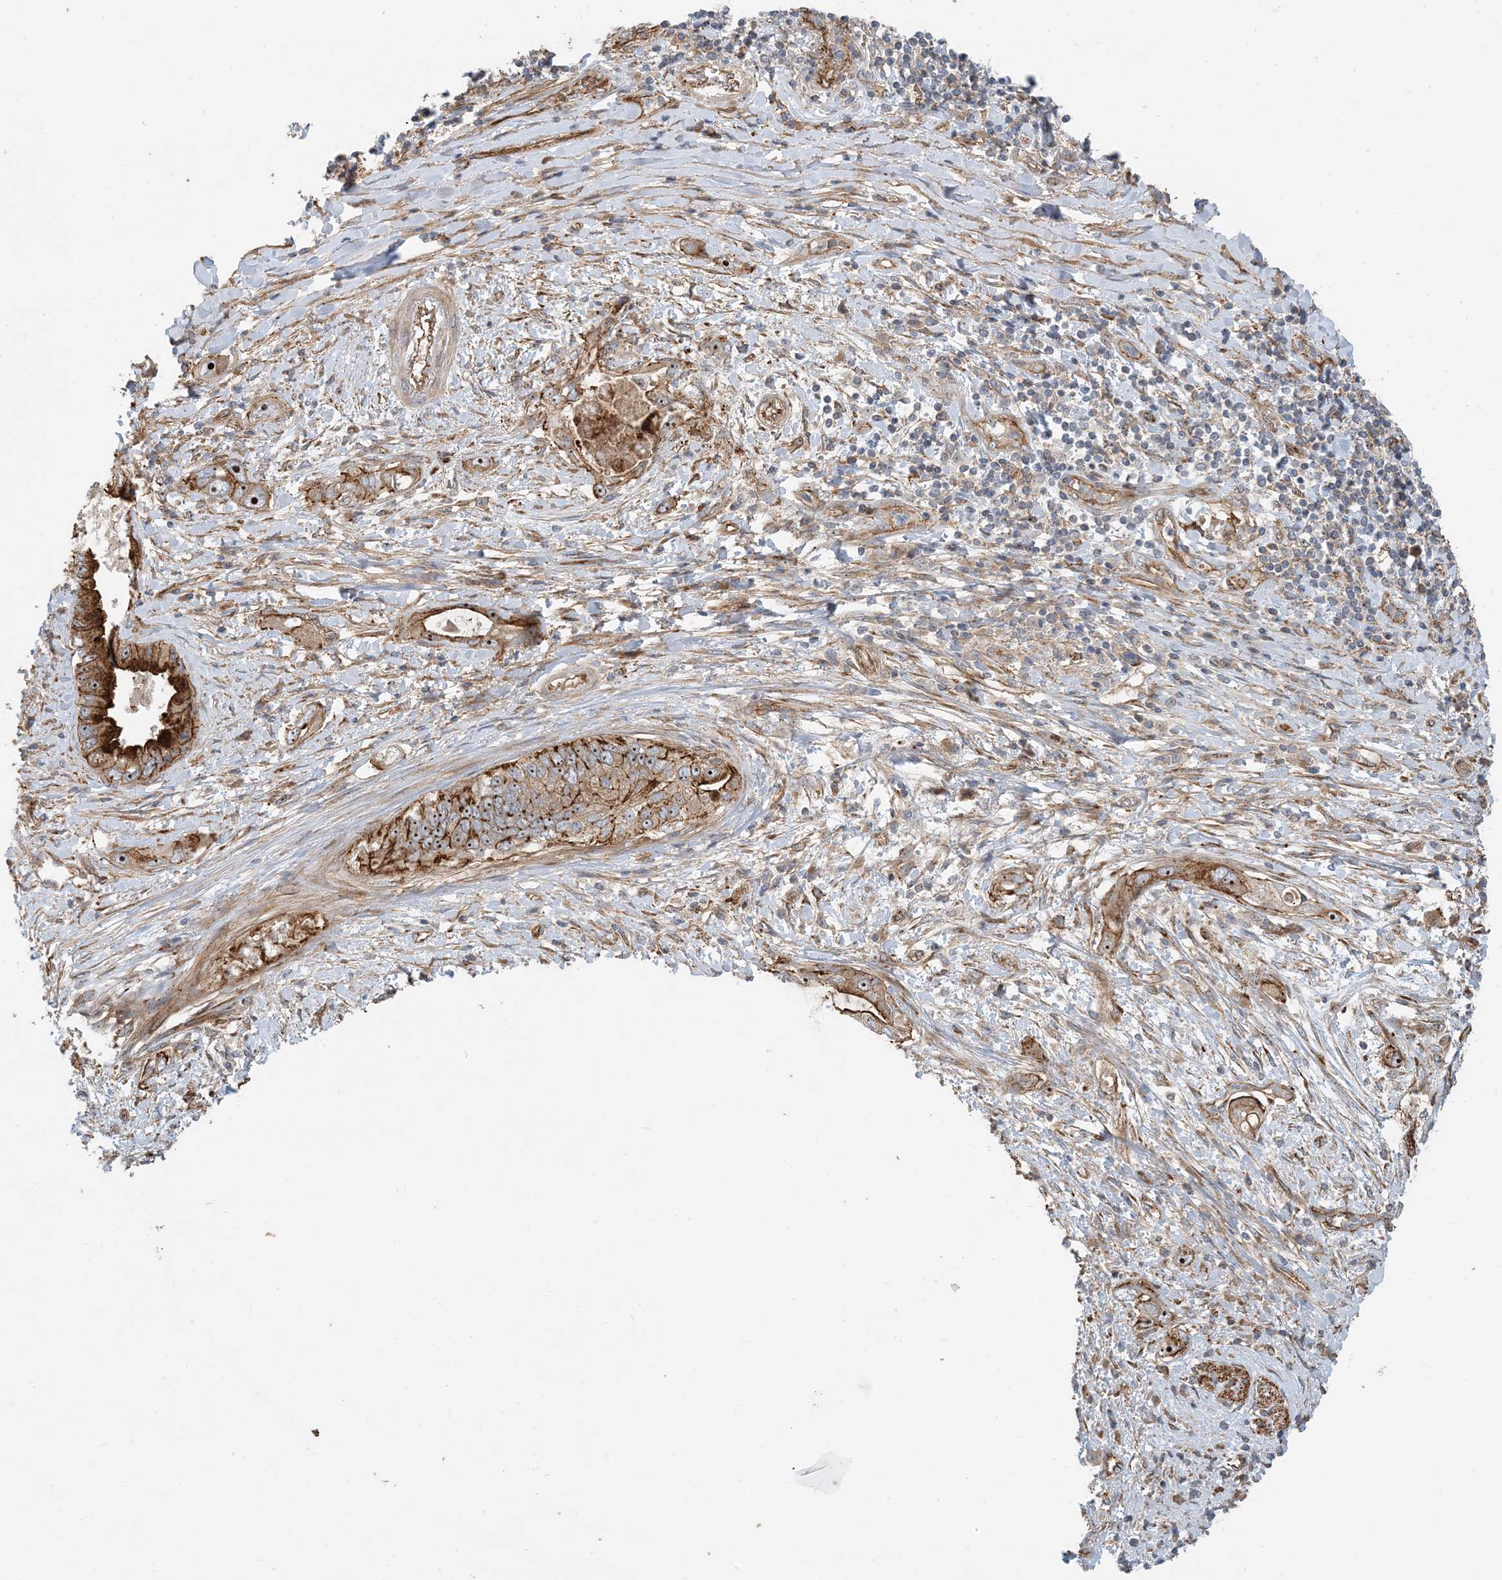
{"staining": {"intensity": "strong", "quantity": ">75%", "location": "cytoplasmic/membranous,nuclear"}, "tissue": "pancreatic cancer", "cell_type": "Tumor cells", "image_type": "cancer", "snomed": [{"axis": "morphology", "description": "Inflammation, NOS"}, {"axis": "morphology", "description": "Adenocarcinoma, NOS"}, {"axis": "topography", "description": "Pancreas"}], "caption": "IHC histopathology image of neoplastic tissue: adenocarcinoma (pancreatic) stained using IHC displays high levels of strong protein expression localized specifically in the cytoplasmic/membranous and nuclear of tumor cells, appearing as a cytoplasmic/membranous and nuclear brown color.", "gene": "MYL5", "patient": {"sex": "female", "age": 56}}